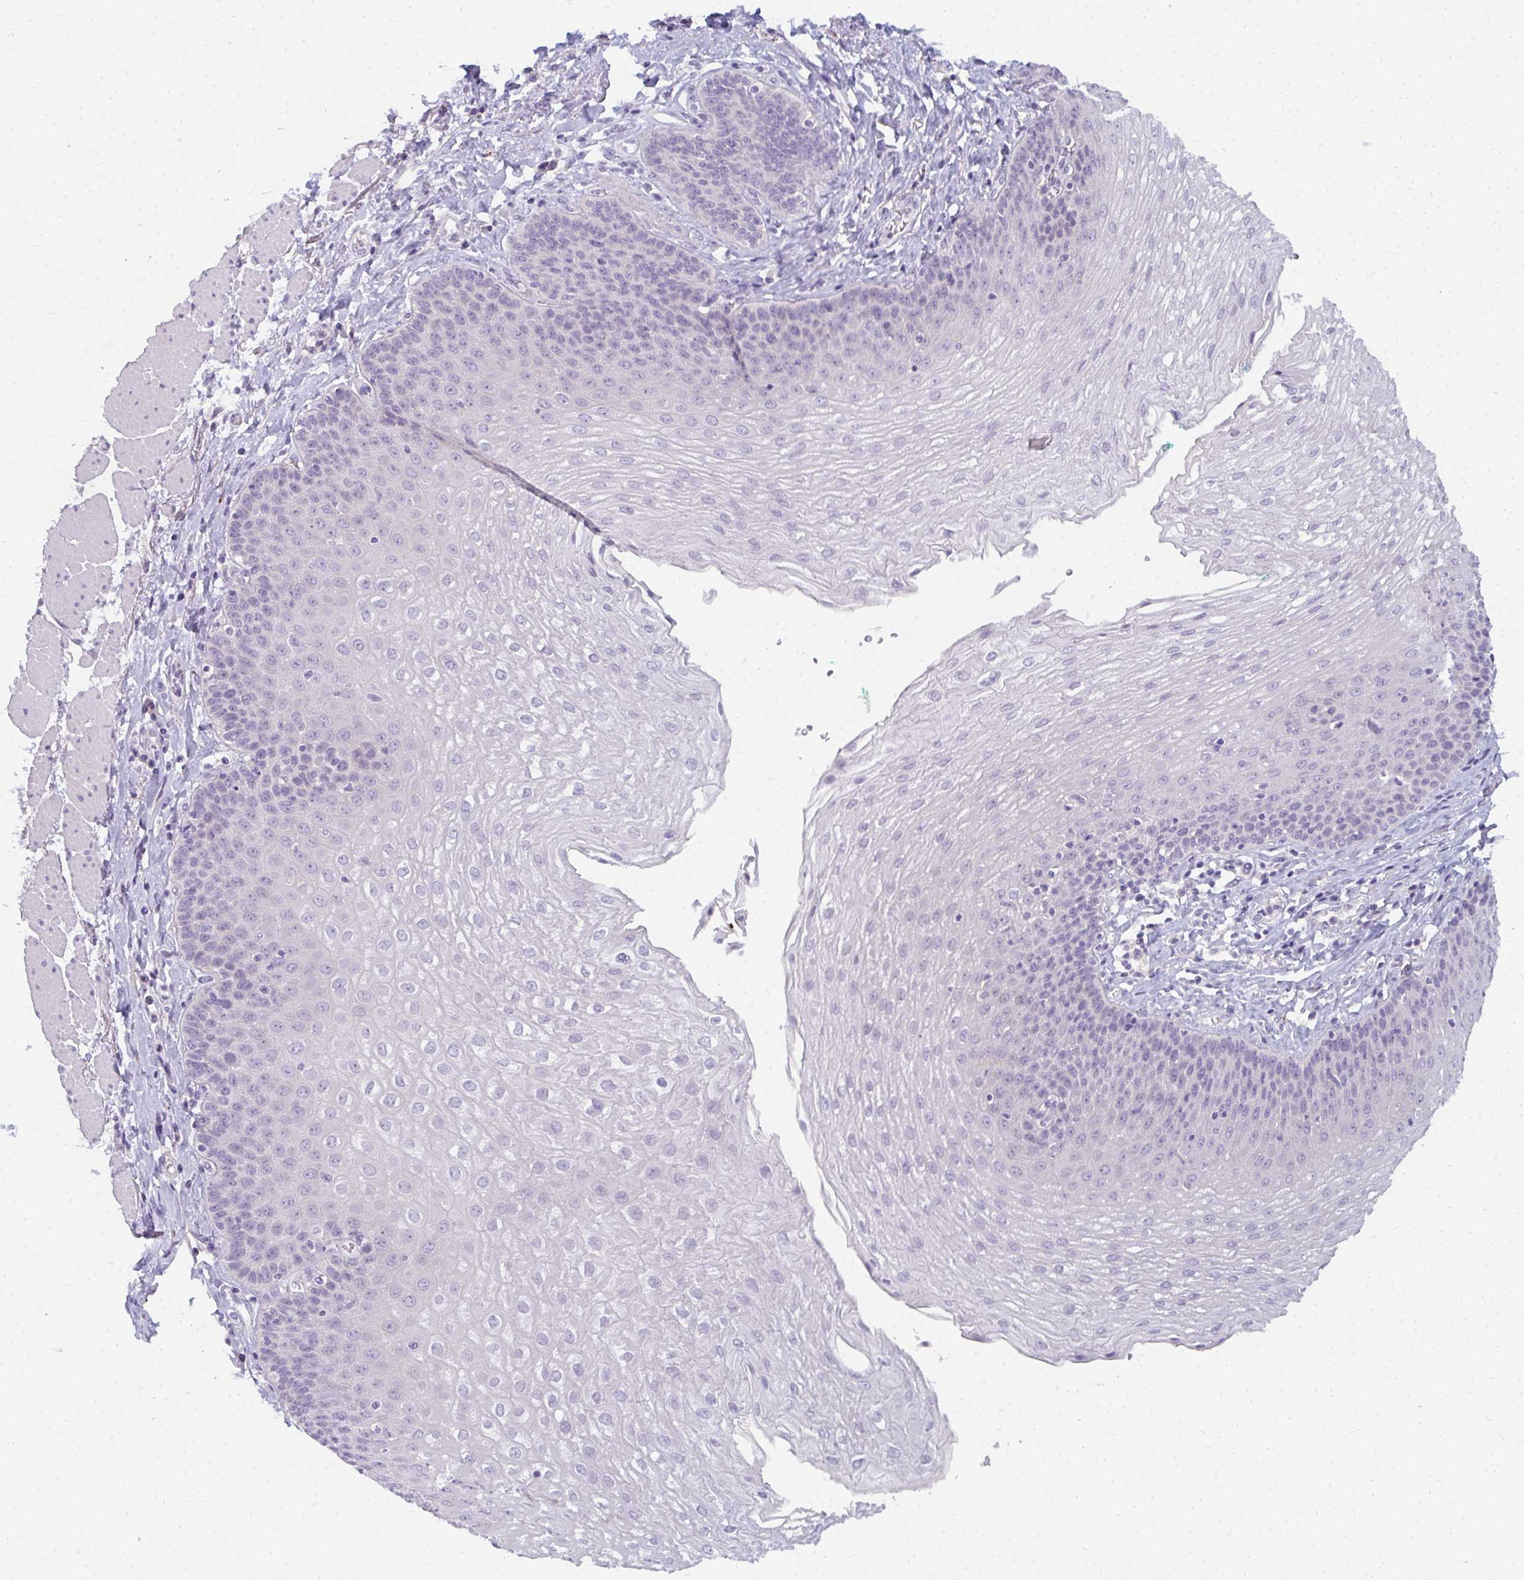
{"staining": {"intensity": "negative", "quantity": "none", "location": "none"}, "tissue": "esophagus", "cell_type": "Squamous epithelial cells", "image_type": "normal", "snomed": [{"axis": "morphology", "description": "Normal tissue, NOS"}, {"axis": "topography", "description": "Esophagus"}], "caption": "IHC of unremarkable human esophagus shows no expression in squamous epithelial cells.", "gene": "PPP1R3G", "patient": {"sex": "female", "age": 81}}